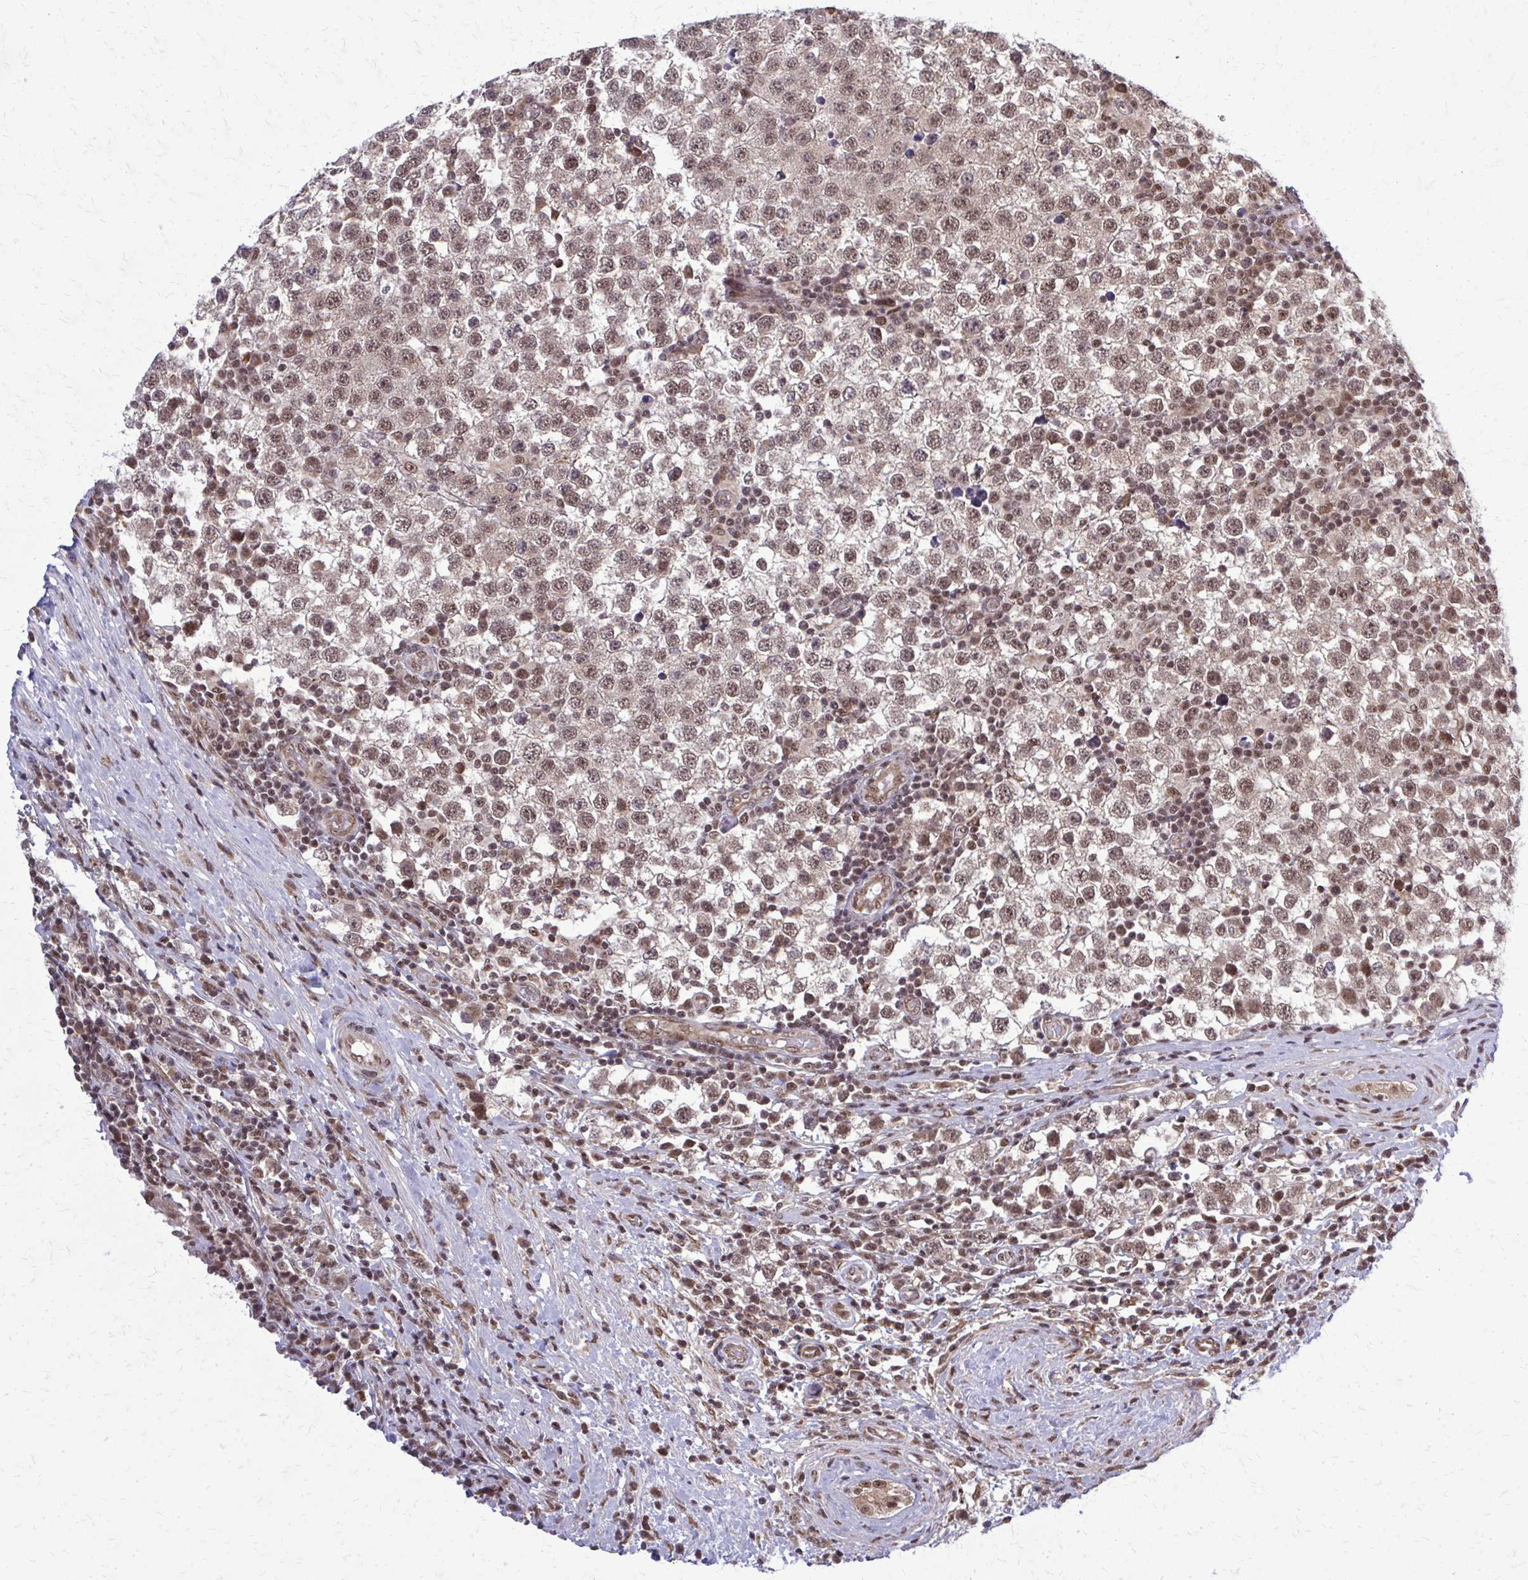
{"staining": {"intensity": "moderate", "quantity": ">75%", "location": "nuclear"}, "tissue": "testis cancer", "cell_type": "Tumor cells", "image_type": "cancer", "snomed": [{"axis": "morphology", "description": "Seminoma, NOS"}, {"axis": "topography", "description": "Testis"}], "caption": "The photomicrograph demonstrates immunohistochemical staining of seminoma (testis). There is moderate nuclear positivity is seen in approximately >75% of tumor cells. (DAB (3,3'-diaminobenzidine) IHC with brightfield microscopy, high magnification).", "gene": "HDAC3", "patient": {"sex": "male", "age": 34}}